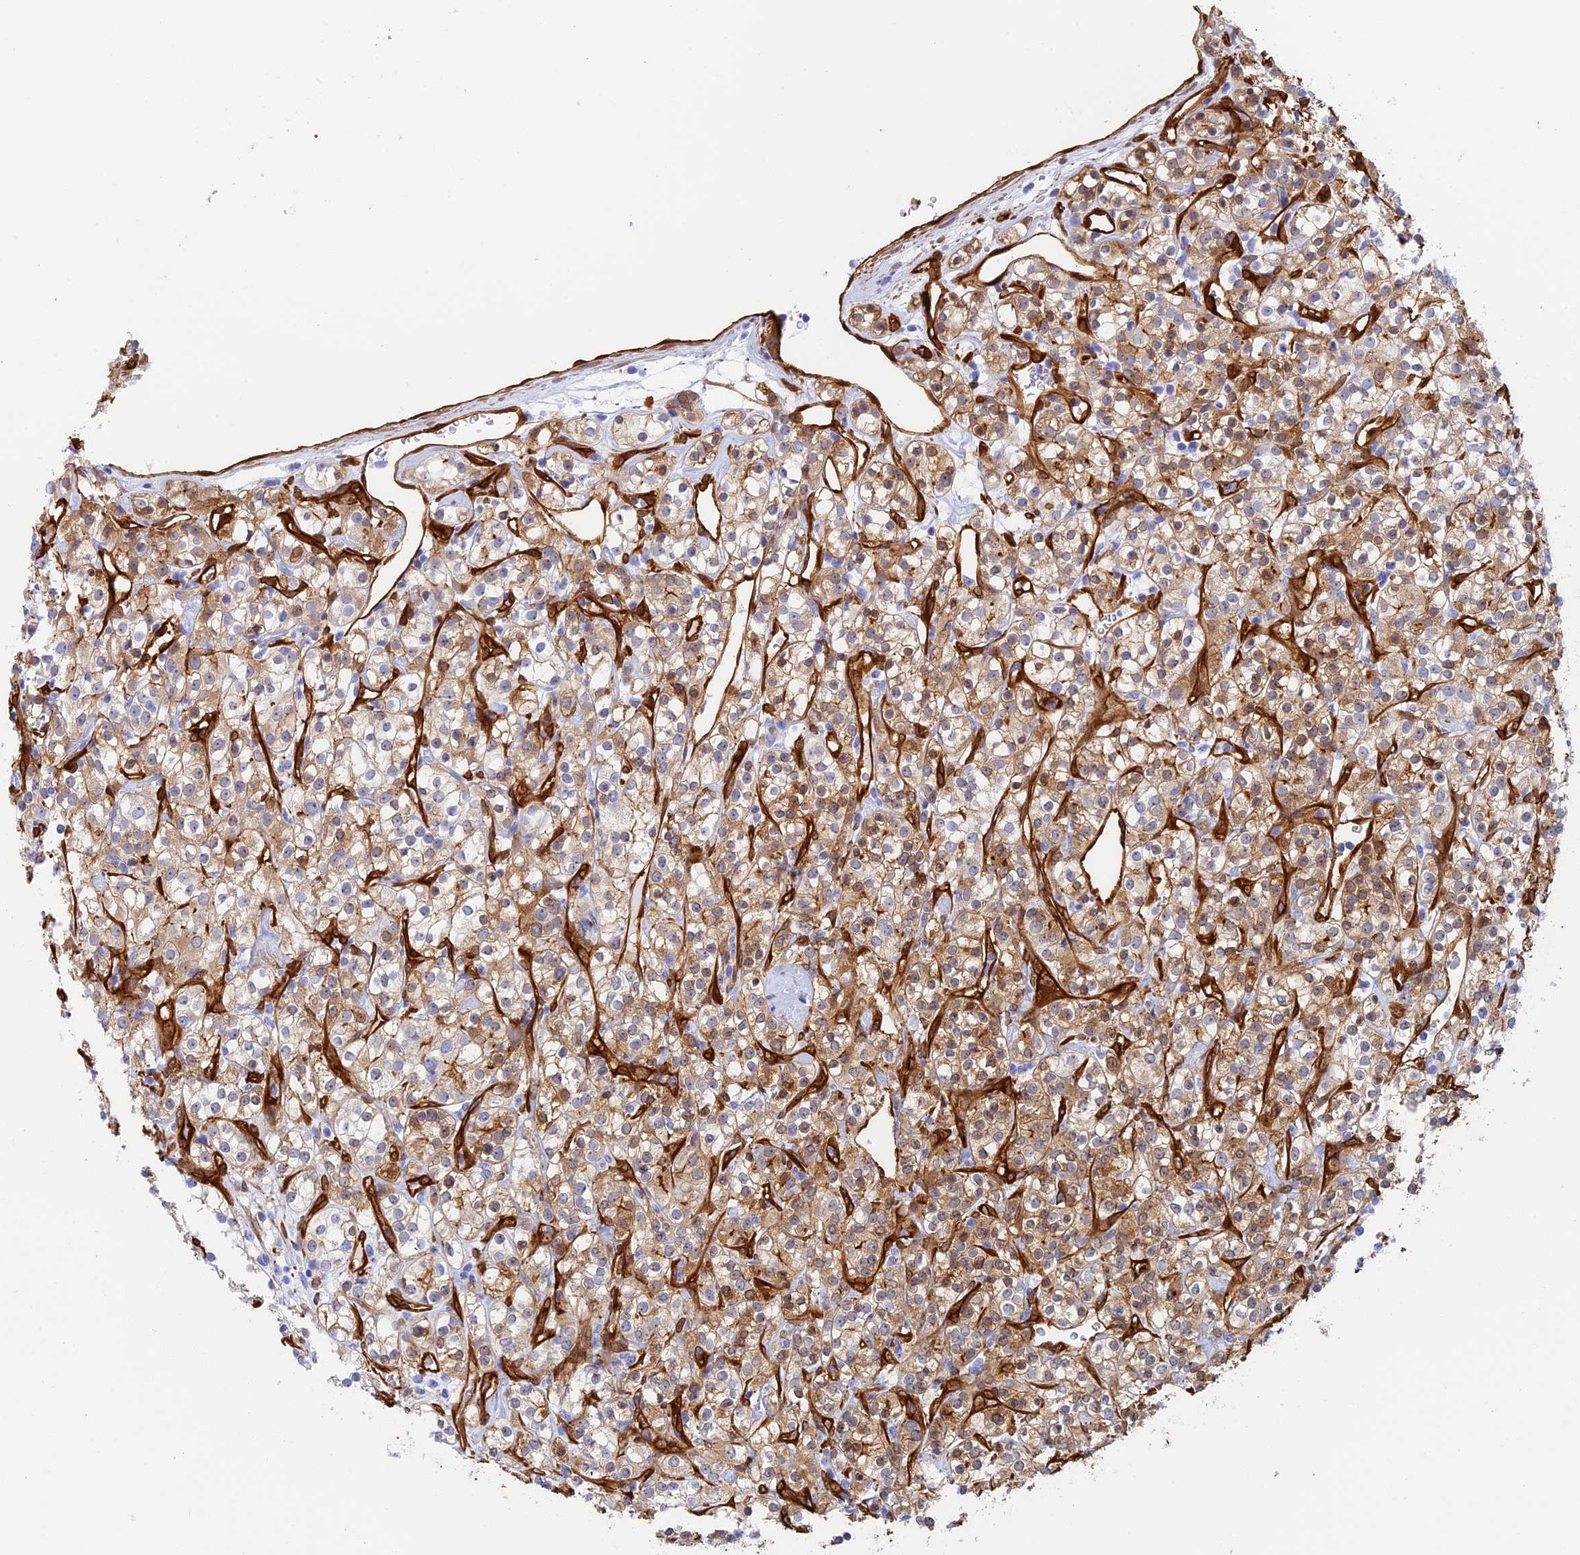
{"staining": {"intensity": "moderate", "quantity": "25%-75%", "location": "cytoplasmic/membranous"}, "tissue": "renal cancer", "cell_type": "Tumor cells", "image_type": "cancer", "snomed": [{"axis": "morphology", "description": "Adenocarcinoma, NOS"}, {"axis": "topography", "description": "Kidney"}], "caption": "Adenocarcinoma (renal) tissue shows moderate cytoplasmic/membranous staining in approximately 25%-75% of tumor cells, visualized by immunohistochemistry.", "gene": "CRIP2", "patient": {"sex": "male", "age": 77}}